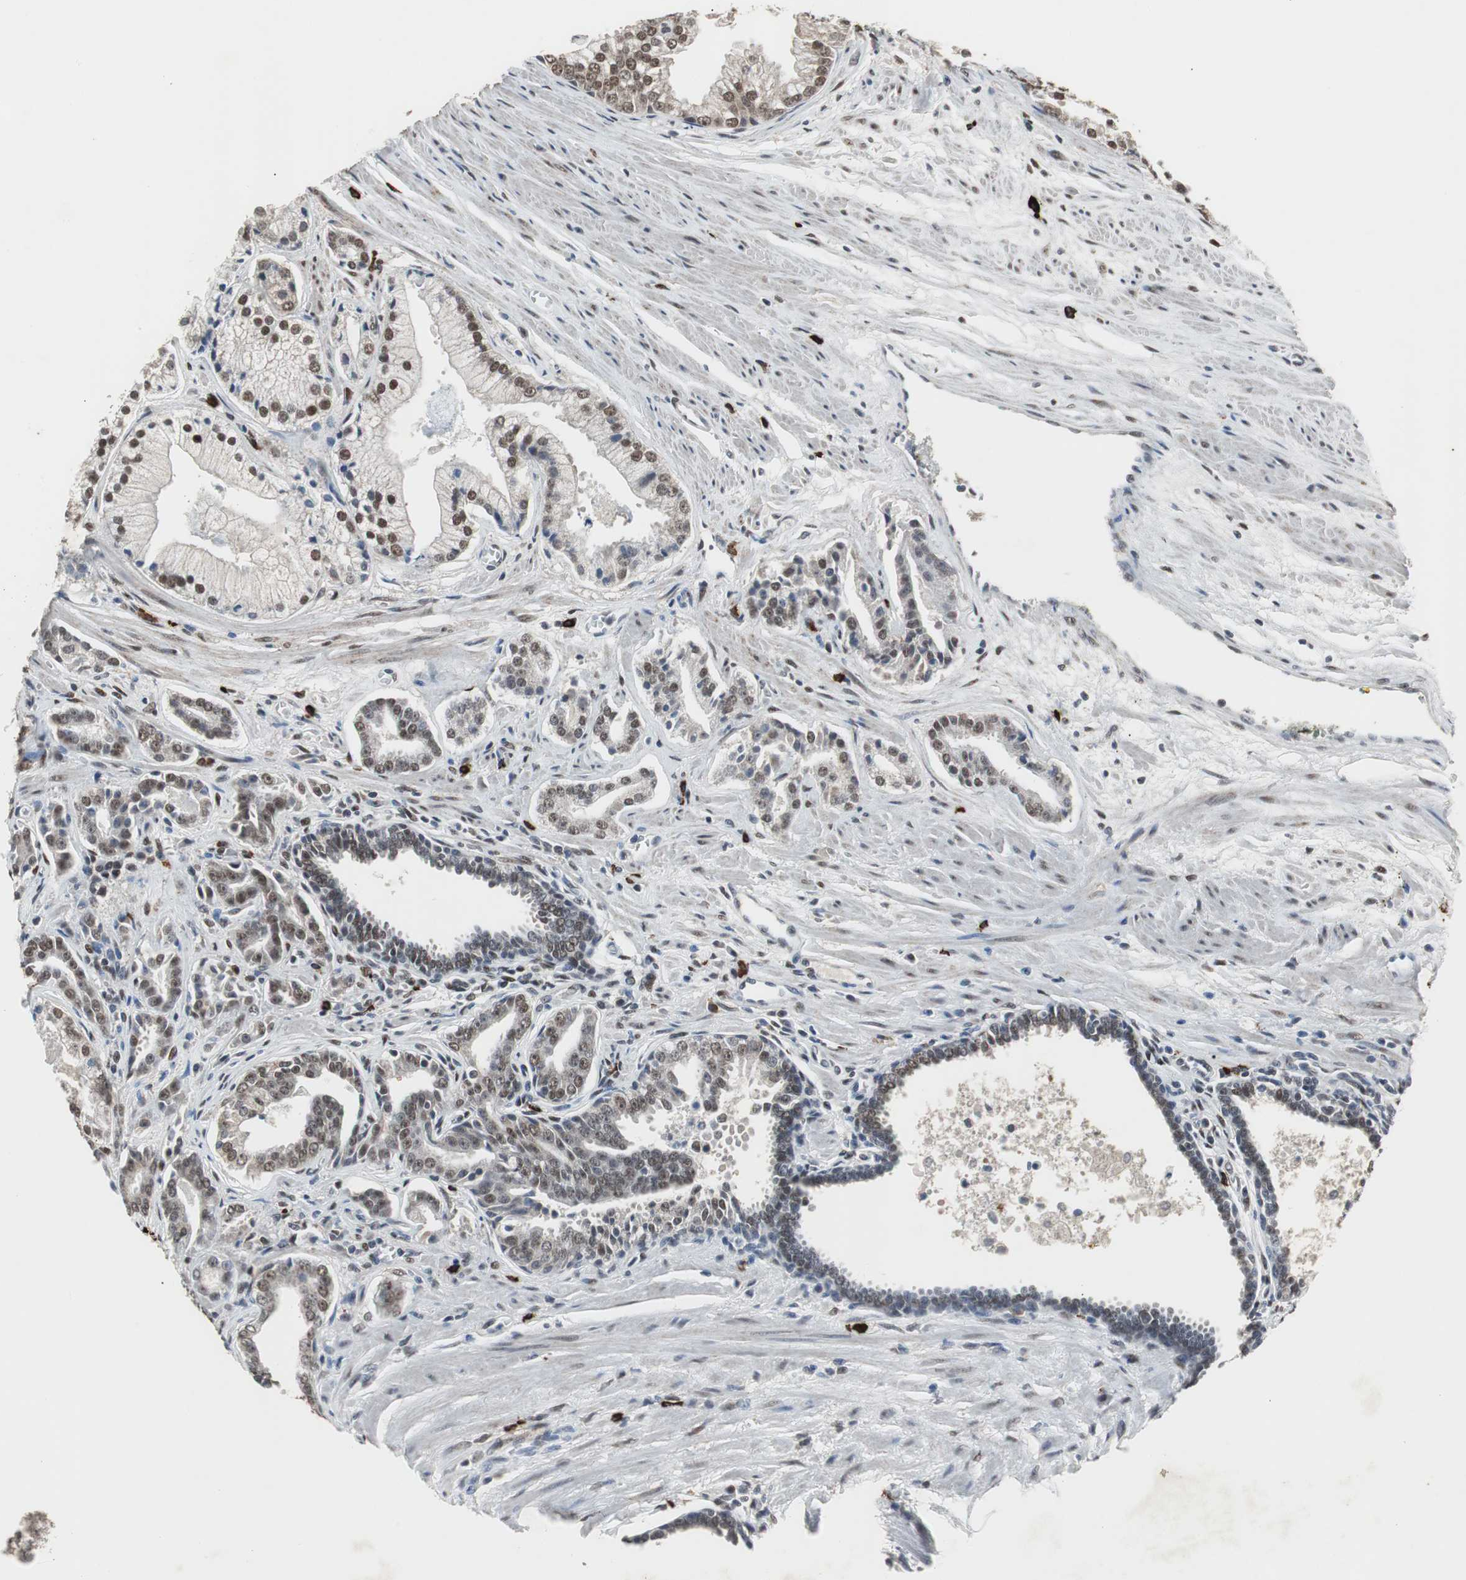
{"staining": {"intensity": "moderate", "quantity": ">75%", "location": "nuclear"}, "tissue": "prostate cancer", "cell_type": "Tumor cells", "image_type": "cancer", "snomed": [{"axis": "morphology", "description": "Adenocarcinoma, High grade"}, {"axis": "topography", "description": "Prostate"}], "caption": "Moderate nuclear protein staining is seen in about >75% of tumor cells in prostate cancer. The staining was performed using DAB (3,3'-diaminobenzidine) to visualize the protein expression in brown, while the nuclei were stained in blue with hematoxylin (Magnification: 20x).", "gene": "ZHX2", "patient": {"sex": "male", "age": 67}}